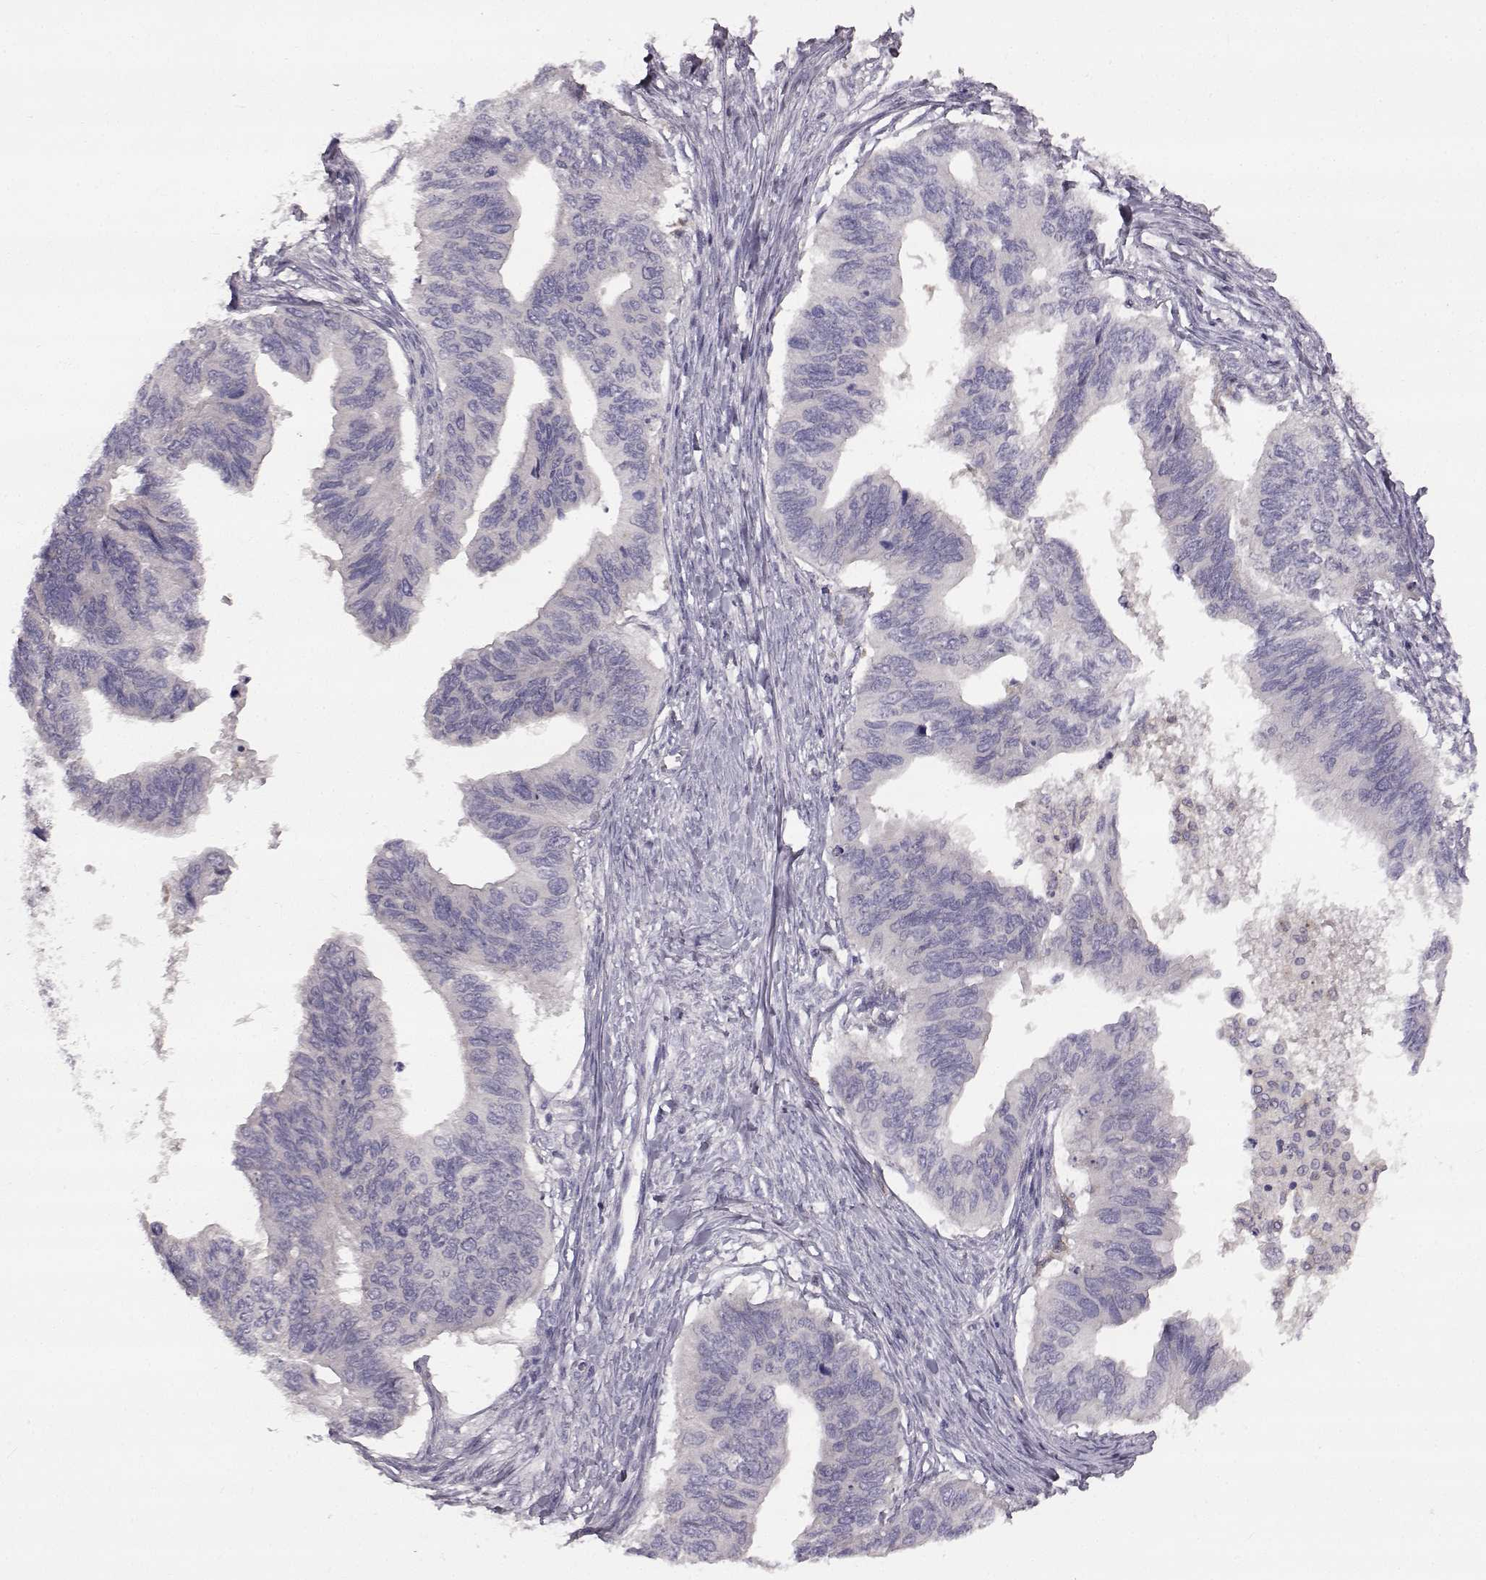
{"staining": {"intensity": "negative", "quantity": "none", "location": "none"}, "tissue": "ovarian cancer", "cell_type": "Tumor cells", "image_type": "cancer", "snomed": [{"axis": "morphology", "description": "Cystadenocarcinoma, mucinous, NOS"}, {"axis": "topography", "description": "Ovary"}], "caption": "Tumor cells show no significant protein expression in ovarian mucinous cystadenocarcinoma. (DAB immunohistochemistry visualized using brightfield microscopy, high magnification).", "gene": "SPAG17", "patient": {"sex": "female", "age": 76}}